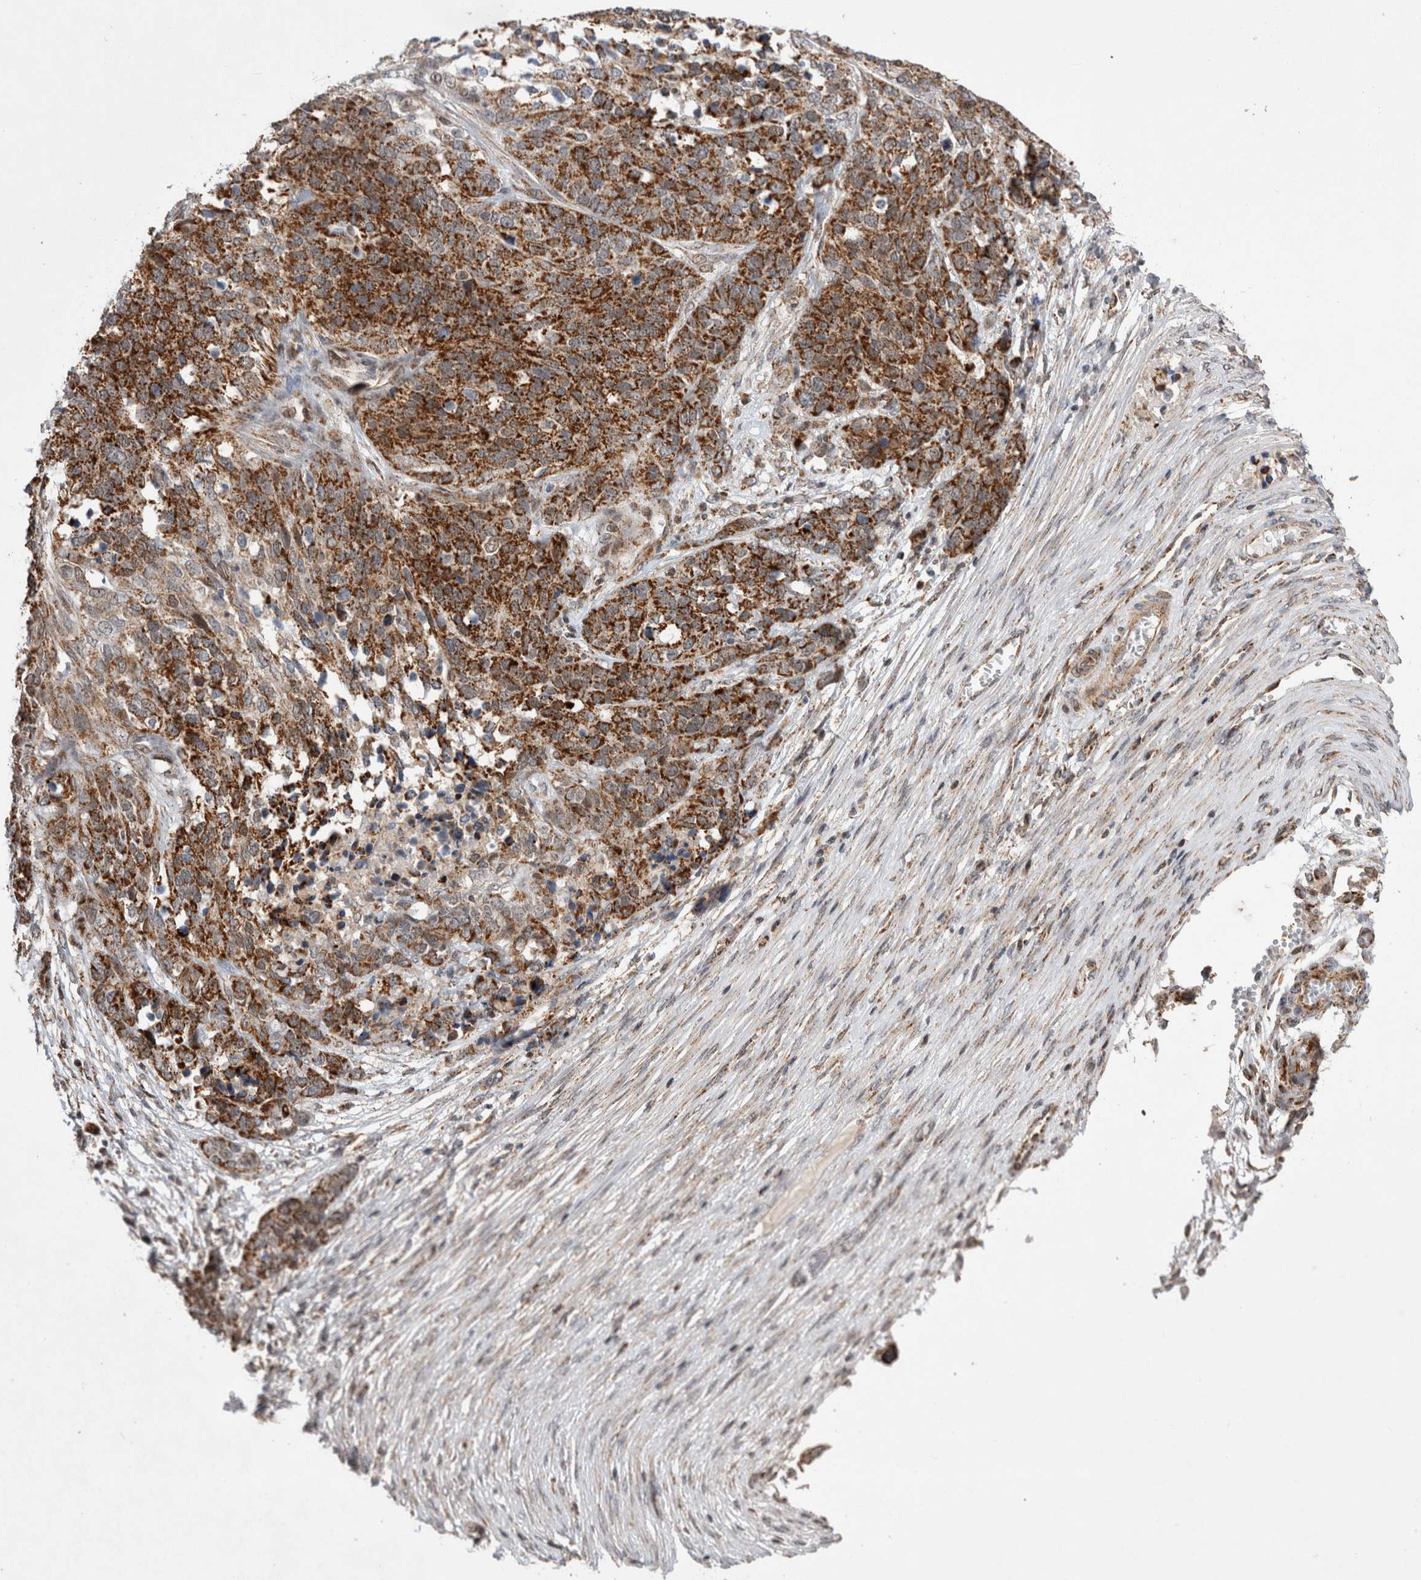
{"staining": {"intensity": "strong", "quantity": ">75%", "location": "cytoplasmic/membranous"}, "tissue": "ovarian cancer", "cell_type": "Tumor cells", "image_type": "cancer", "snomed": [{"axis": "morphology", "description": "Cystadenocarcinoma, serous, NOS"}, {"axis": "topography", "description": "Ovary"}], "caption": "High-power microscopy captured an IHC photomicrograph of ovarian cancer (serous cystadenocarcinoma), revealing strong cytoplasmic/membranous staining in about >75% of tumor cells. The protein of interest is stained brown, and the nuclei are stained in blue (DAB IHC with brightfield microscopy, high magnification).", "gene": "MRPL37", "patient": {"sex": "female", "age": 44}}